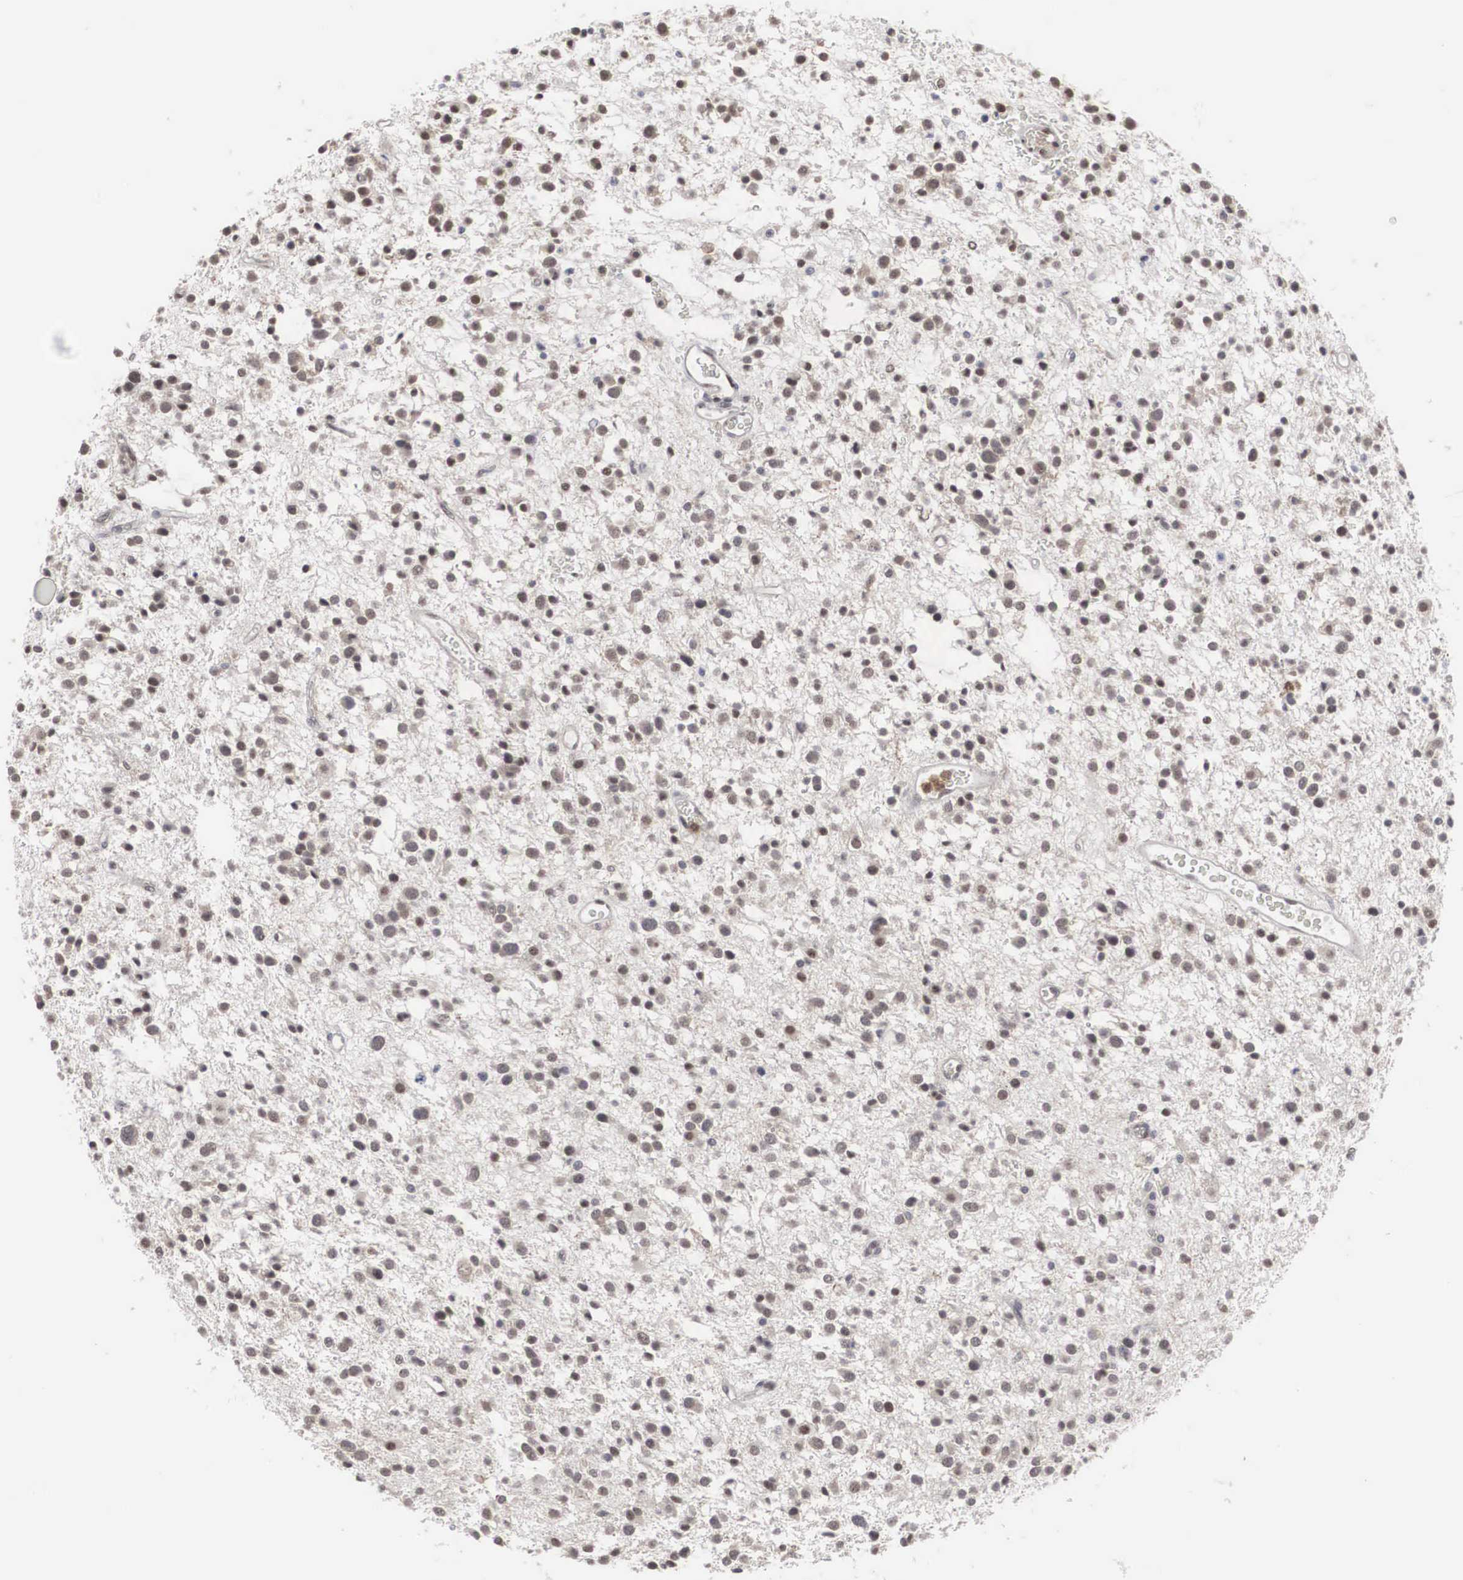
{"staining": {"intensity": "weak", "quantity": "25%-75%", "location": "nuclear"}, "tissue": "glioma", "cell_type": "Tumor cells", "image_type": "cancer", "snomed": [{"axis": "morphology", "description": "Glioma, malignant, Low grade"}, {"axis": "topography", "description": "Brain"}], "caption": "IHC micrograph of human glioma stained for a protein (brown), which demonstrates low levels of weak nuclear expression in approximately 25%-75% of tumor cells.", "gene": "AUTS2", "patient": {"sex": "female", "age": 36}}